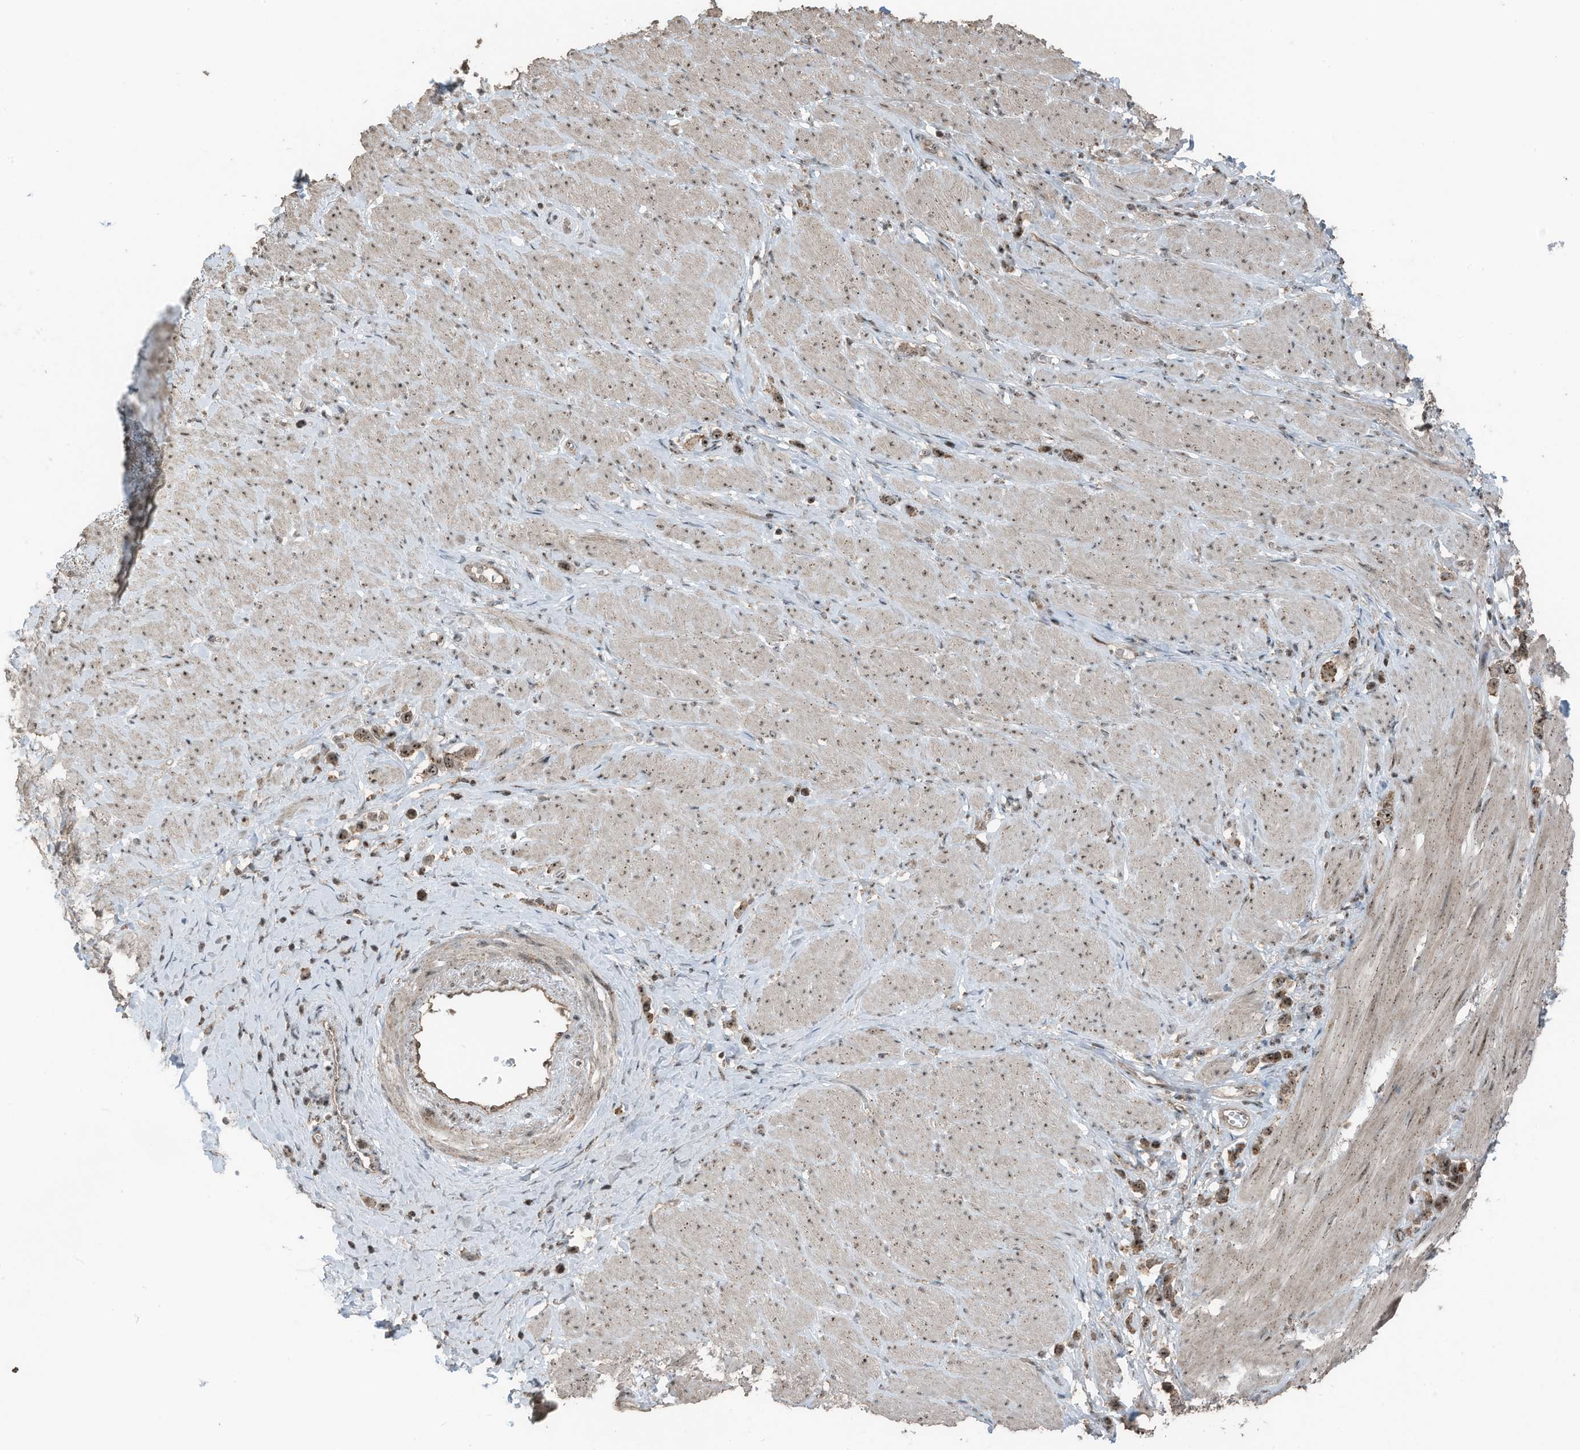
{"staining": {"intensity": "moderate", "quantity": ">75%", "location": "cytoplasmic/membranous,nuclear"}, "tissue": "stomach cancer", "cell_type": "Tumor cells", "image_type": "cancer", "snomed": [{"axis": "morphology", "description": "Adenocarcinoma, NOS"}, {"axis": "topography", "description": "Stomach"}], "caption": "Immunohistochemical staining of adenocarcinoma (stomach) exhibits moderate cytoplasmic/membranous and nuclear protein expression in about >75% of tumor cells.", "gene": "UTP3", "patient": {"sex": "female", "age": 65}}